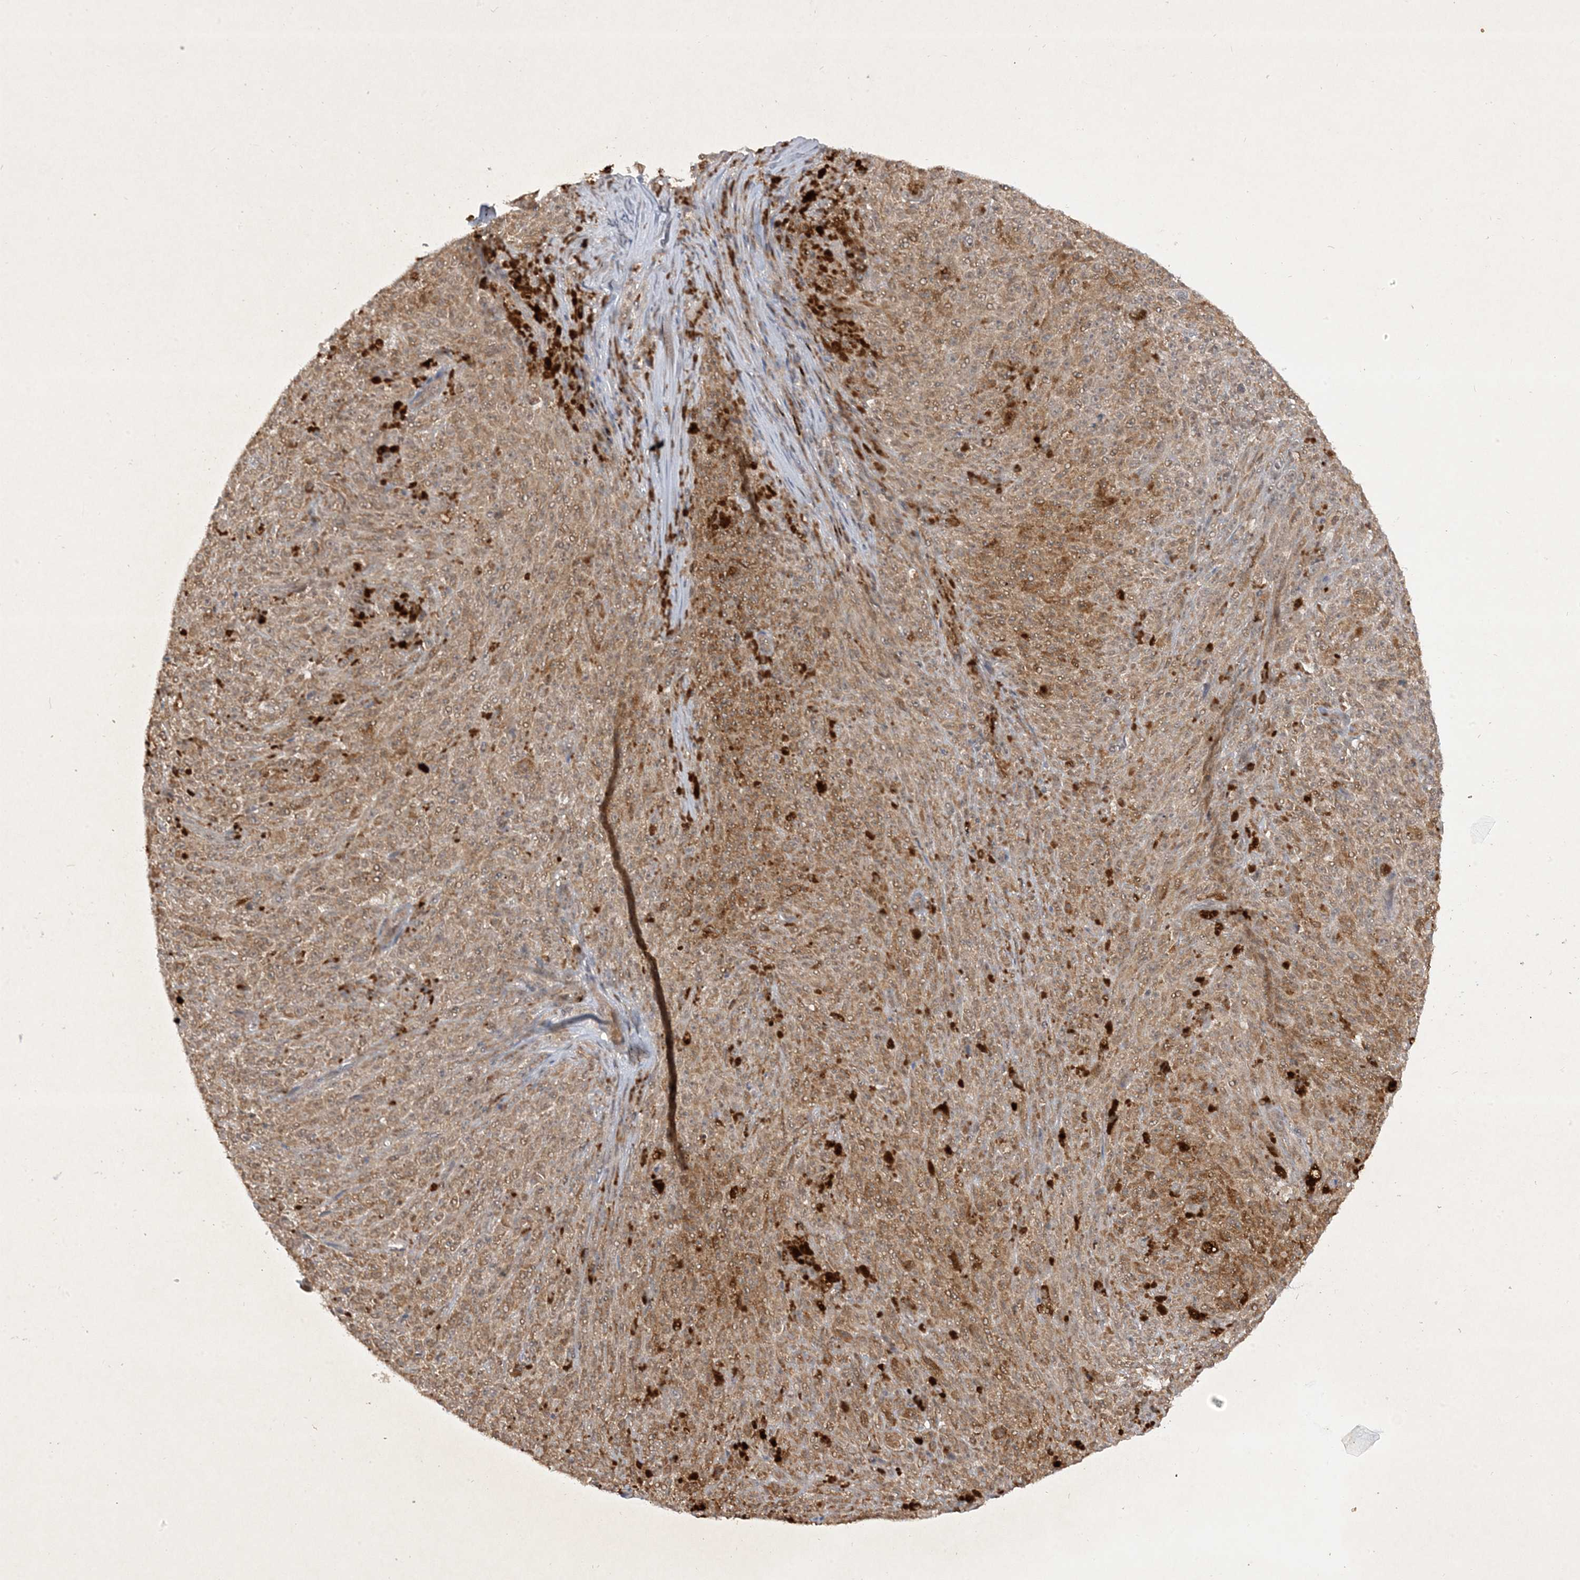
{"staining": {"intensity": "moderate", "quantity": "<25%", "location": "cytoplasmic/membranous"}, "tissue": "melanoma", "cell_type": "Tumor cells", "image_type": "cancer", "snomed": [{"axis": "morphology", "description": "Malignant melanoma, NOS"}, {"axis": "topography", "description": "Skin"}], "caption": "Protein staining of melanoma tissue exhibits moderate cytoplasmic/membranous positivity in approximately <25% of tumor cells.", "gene": "ZNF213", "patient": {"sex": "female", "age": 82}}